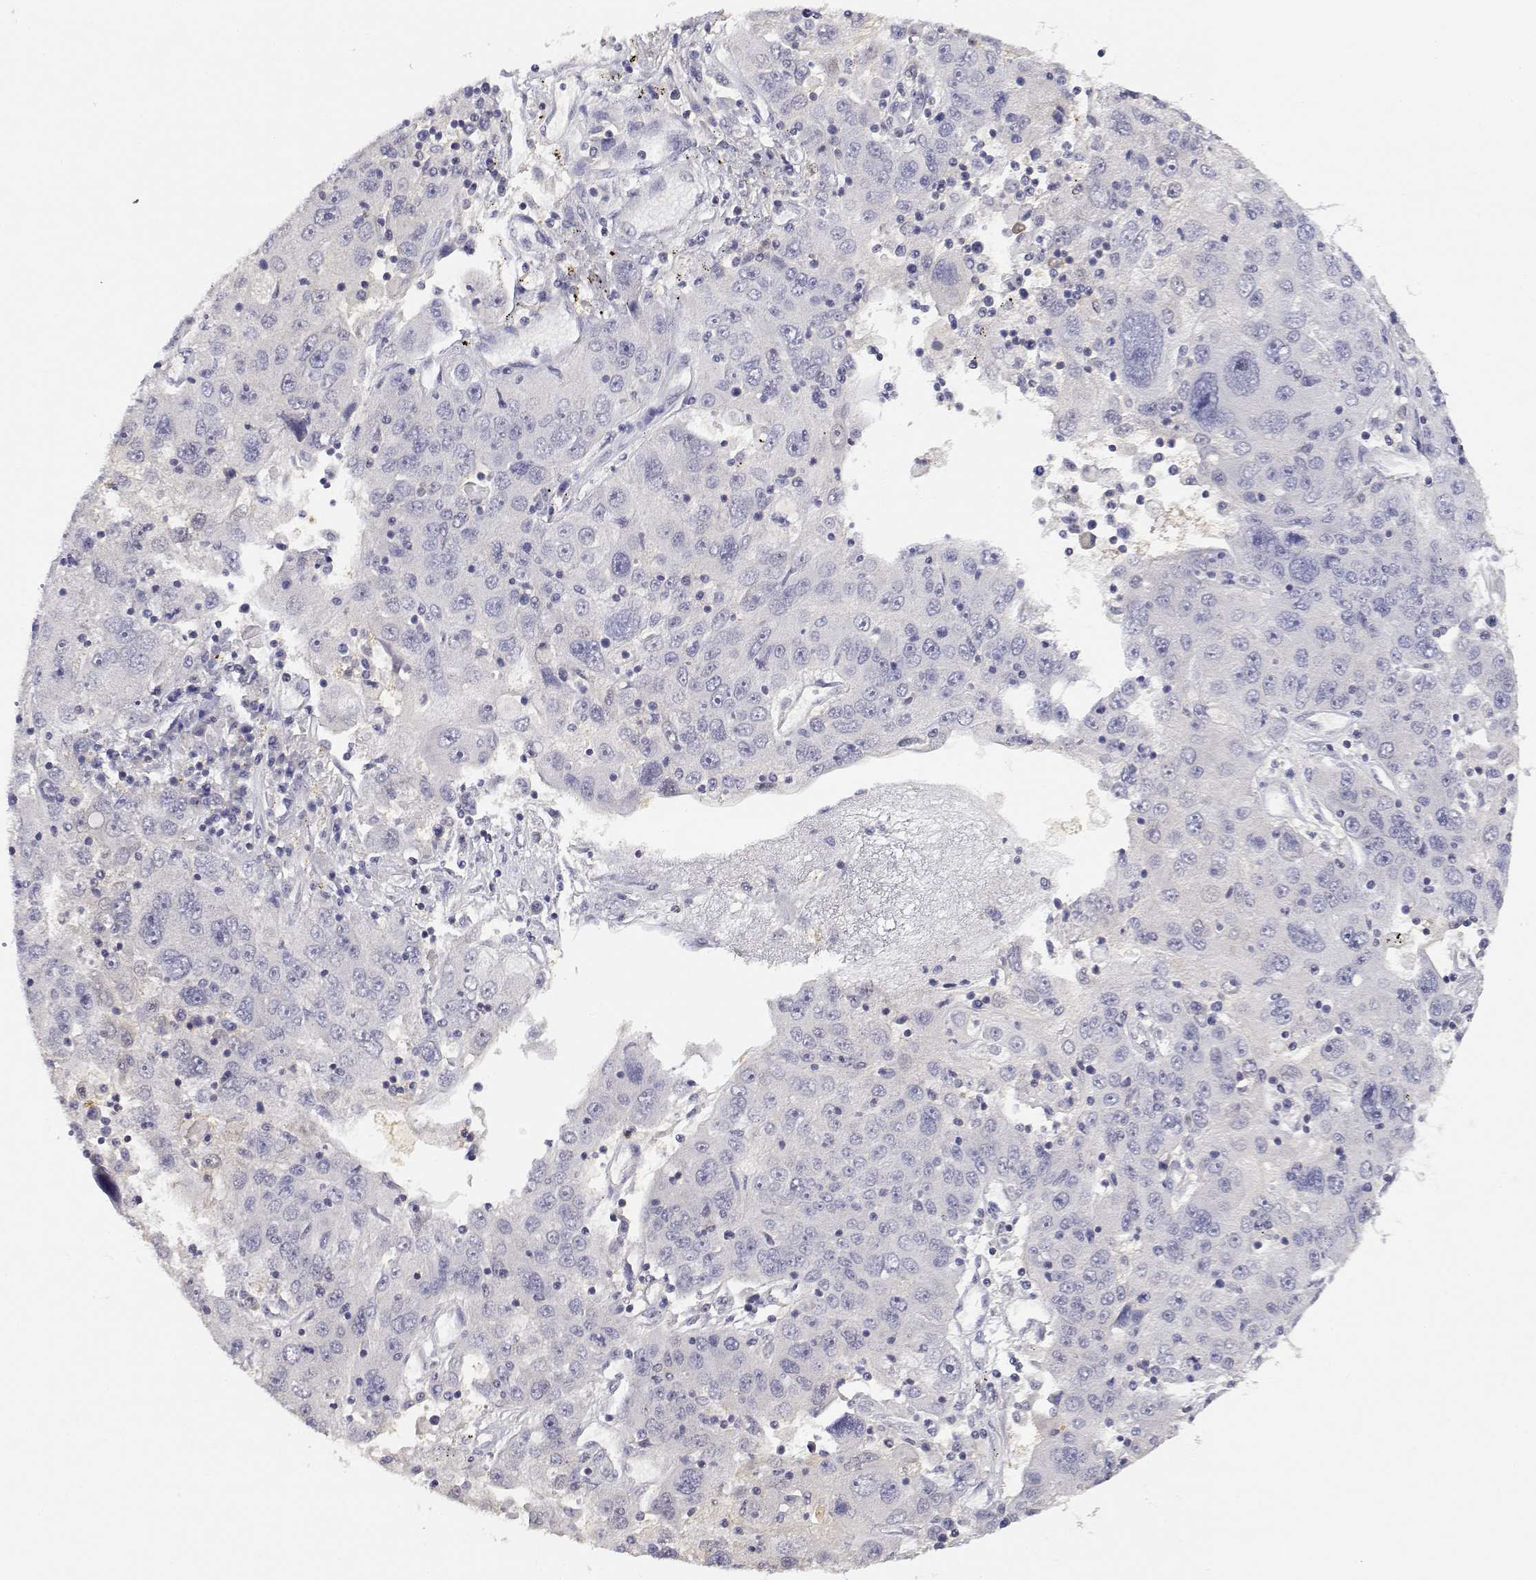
{"staining": {"intensity": "negative", "quantity": "none", "location": "none"}, "tissue": "stomach cancer", "cell_type": "Tumor cells", "image_type": "cancer", "snomed": [{"axis": "morphology", "description": "Adenocarcinoma, NOS"}, {"axis": "topography", "description": "Stomach"}], "caption": "This image is of adenocarcinoma (stomach) stained with immunohistochemistry (IHC) to label a protein in brown with the nuclei are counter-stained blue. There is no staining in tumor cells.", "gene": "ADA", "patient": {"sex": "male", "age": 56}}